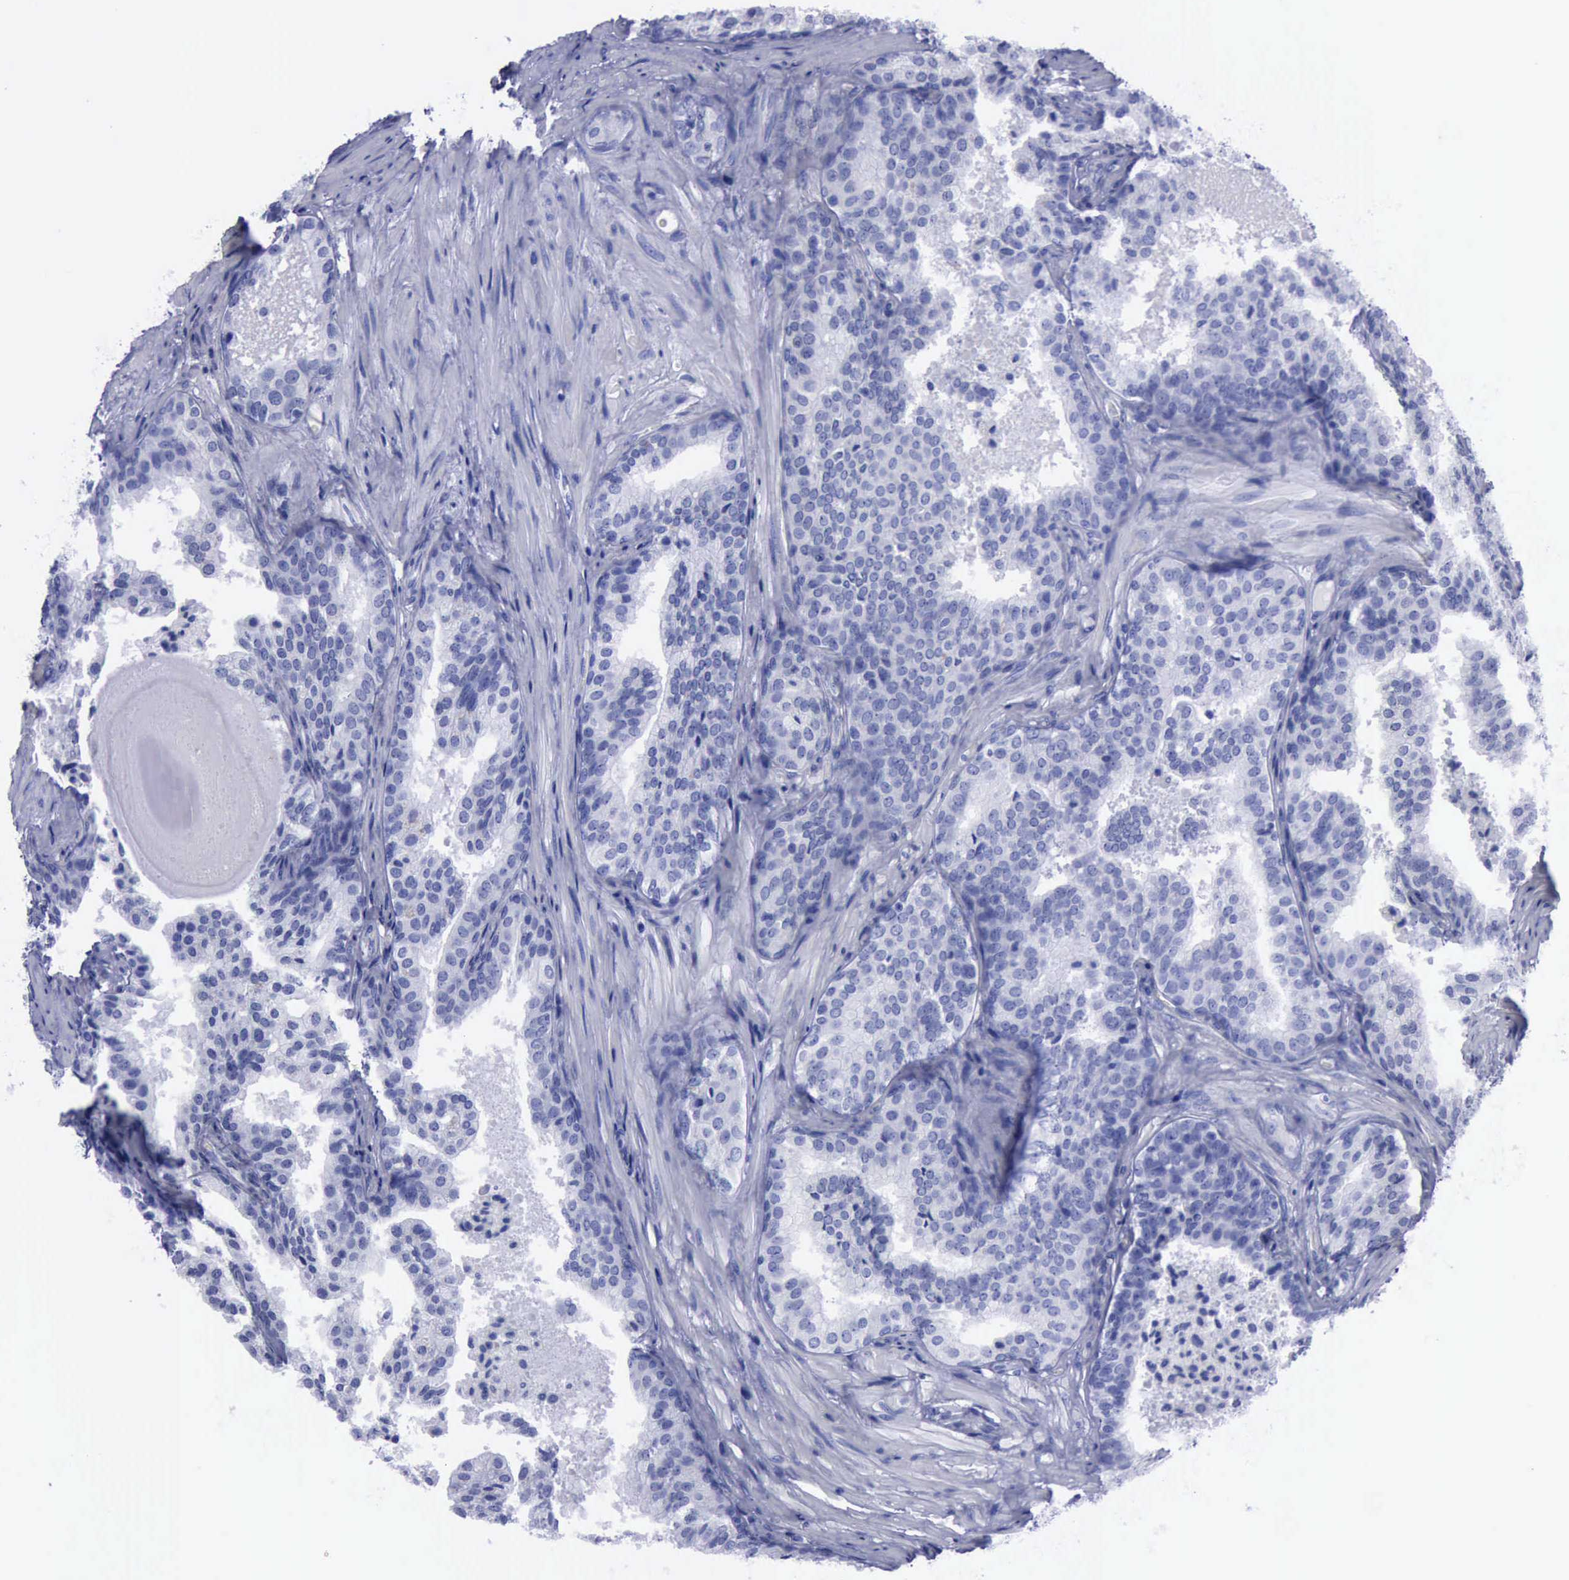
{"staining": {"intensity": "negative", "quantity": "none", "location": "none"}, "tissue": "prostate cancer", "cell_type": "Tumor cells", "image_type": "cancer", "snomed": [{"axis": "morphology", "description": "Adenocarcinoma, Low grade"}, {"axis": "topography", "description": "Prostate"}], "caption": "A high-resolution histopathology image shows IHC staining of prostate cancer, which exhibits no significant positivity in tumor cells.", "gene": "CTSD", "patient": {"sex": "male", "age": 69}}